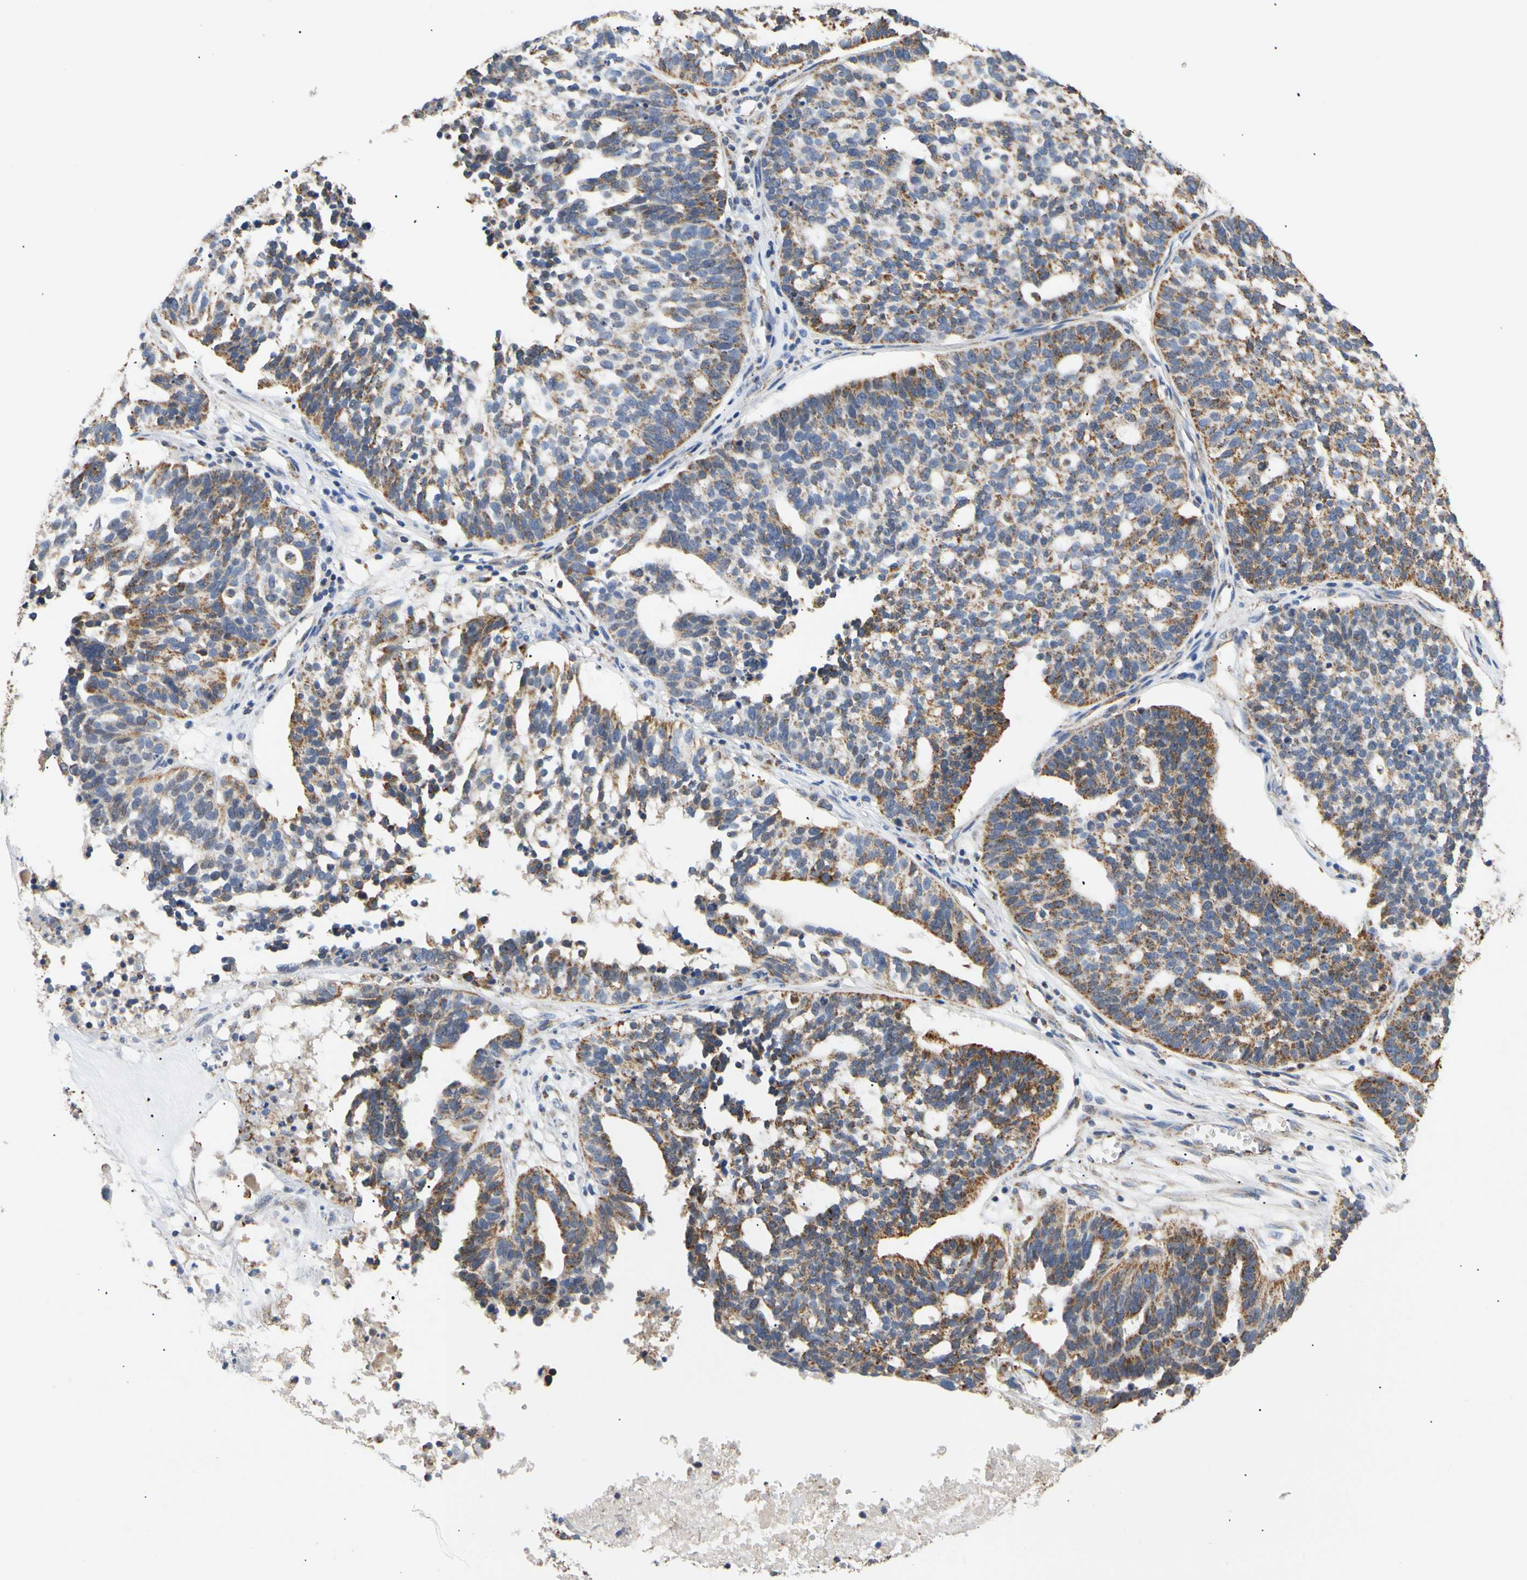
{"staining": {"intensity": "moderate", "quantity": ">75%", "location": "cytoplasmic/membranous"}, "tissue": "ovarian cancer", "cell_type": "Tumor cells", "image_type": "cancer", "snomed": [{"axis": "morphology", "description": "Cystadenocarcinoma, serous, NOS"}, {"axis": "topography", "description": "Ovary"}], "caption": "Immunohistochemistry micrograph of human ovarian cancer stained for a protein (brown), which demonstrates medium levels of moderate cytoplasmic/membranous staining in approximately >75% of tumor cells.", "gene": "ACAT1", "patient": {"sex": "female", "age": 59}}